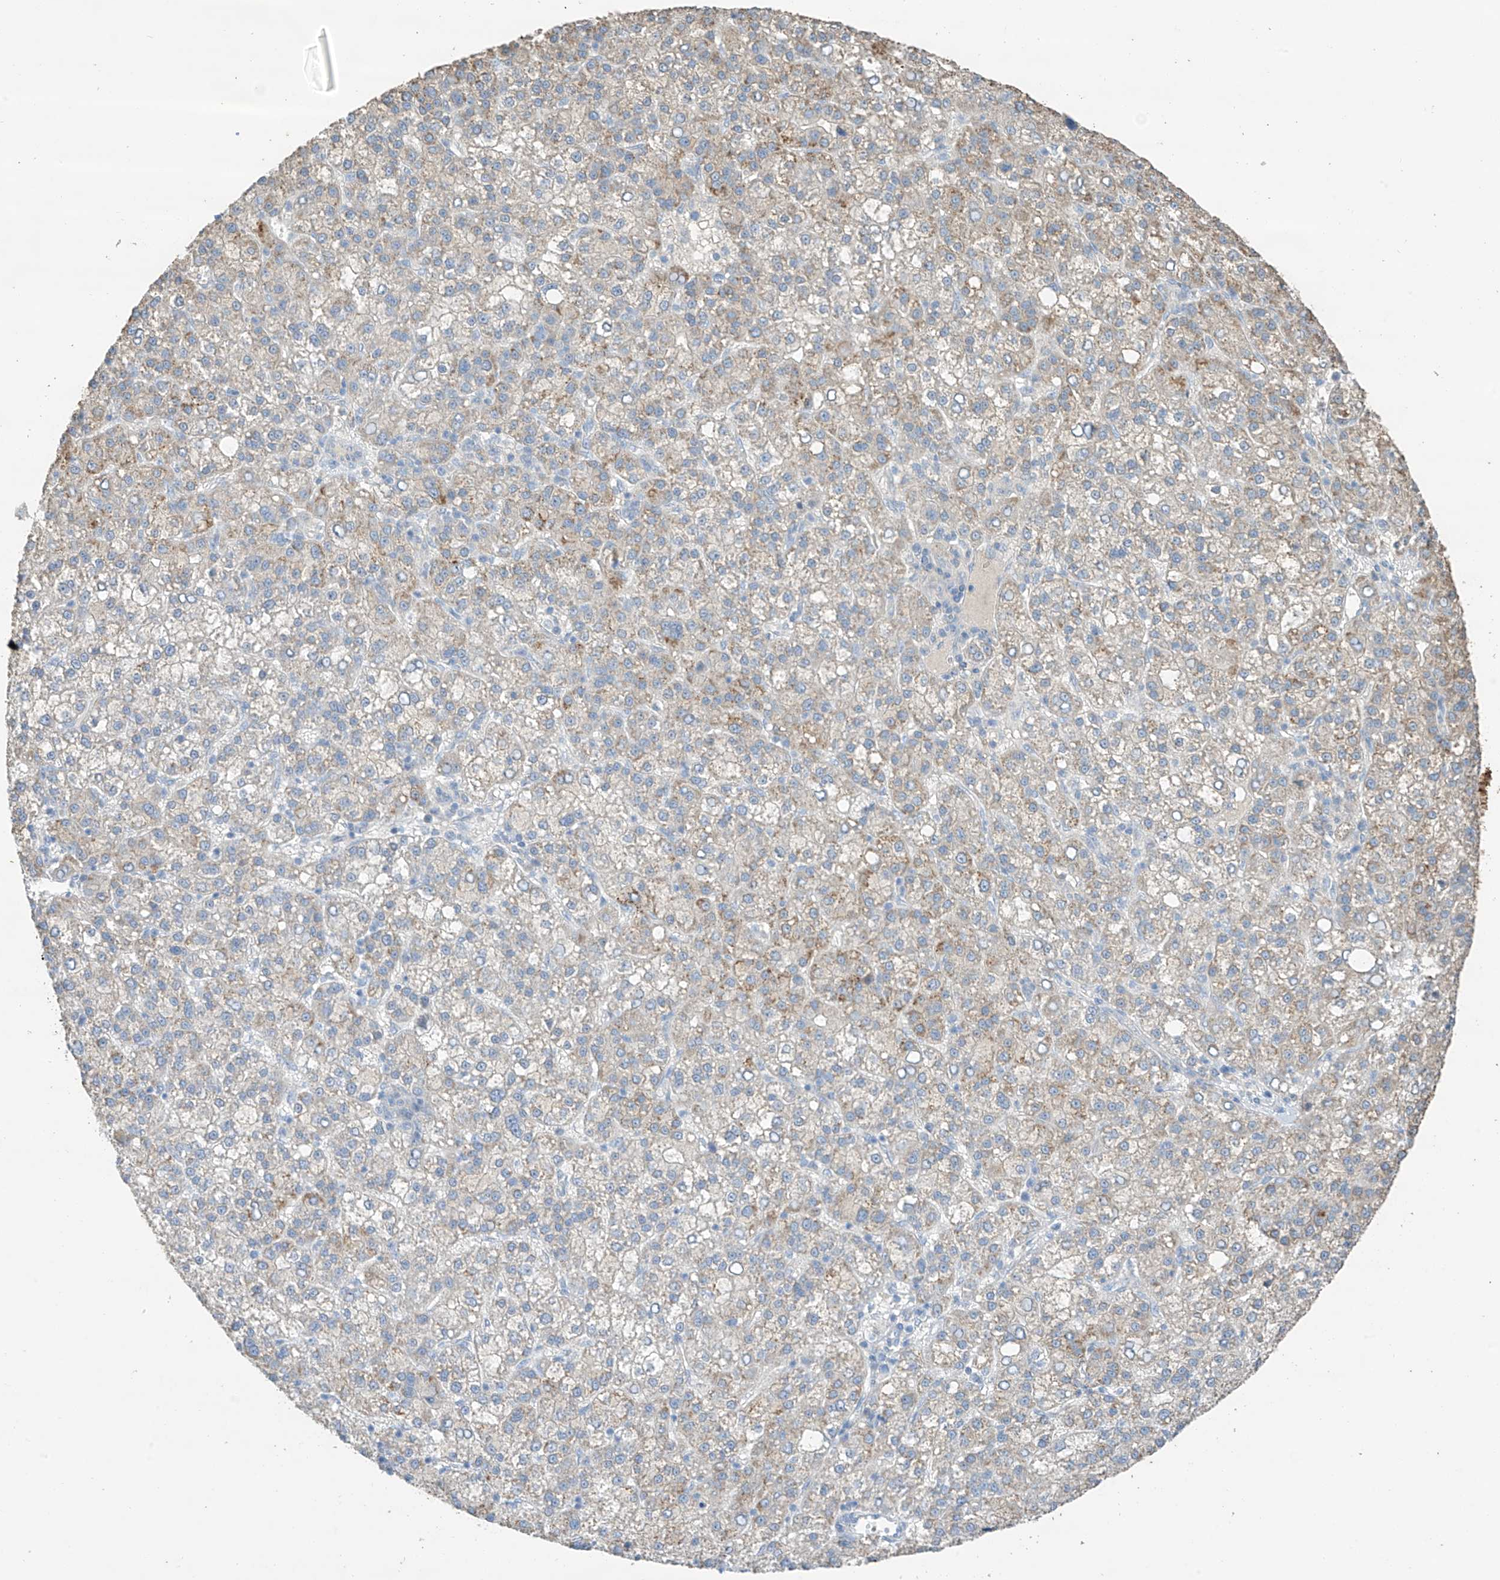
{"staining": {"intensity": "weak", "quantity": "25%-75%", "location": "cytoplasmic/membranous"}, "tissue": "liver cancer", "cell_type": "Tumor cells", "image_type": "cancer", "snomed": [{"axis": "morphology", "description": "Carcinoma, Hepatocellular, NOS"}, {"axis": "topography", "description": "Liver"}], "caption": "Brown immunohistochemical staining in human liver cancer displays weak cytoplasmic/membranous expression in about 25%-75% of tumor cells. The protein of interest is stained brown, and the nuclei are stained in blue (DAB IHC with brightfield microscopy, high magnification).", "gene": "CAPN13", "patient": {"sex": "female", "age": 58}}